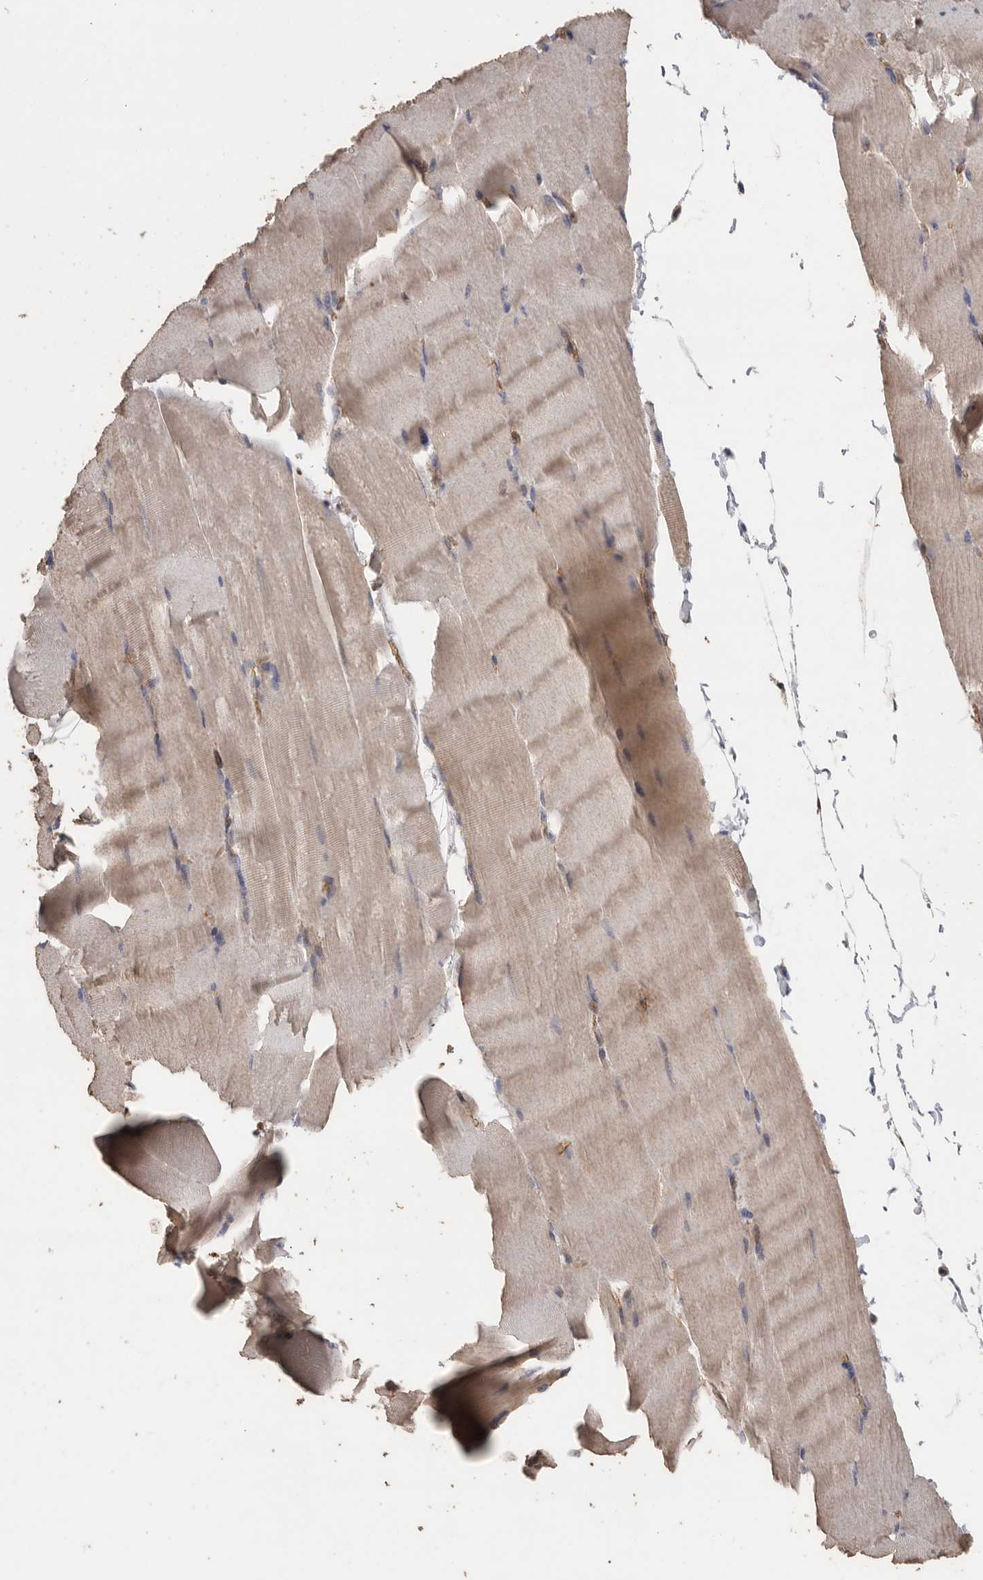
{"staining": {"intensity": "weak", "quantity": "25%-75%", "location": "cytoplasmic/membranous"}, "tissue": "skeletal muscle", "cell_type": "Myocytes", "image_type": "normal", "snomed": [{"axis": "morphology", "description": "Normal tissue, NOS"}, {"axis": "topography", "description": "Skeletal muscle"}], "caption": "Myocytes exhibit weak cytoplasmic/membranous staining in about 25%-75% of cells in normal skeletal muscle. (DAB IHC, brown staining for protein, blue staining for nuclei).", "gene": "PODXL2", "patient": {"sex": "male", "age": 62}}